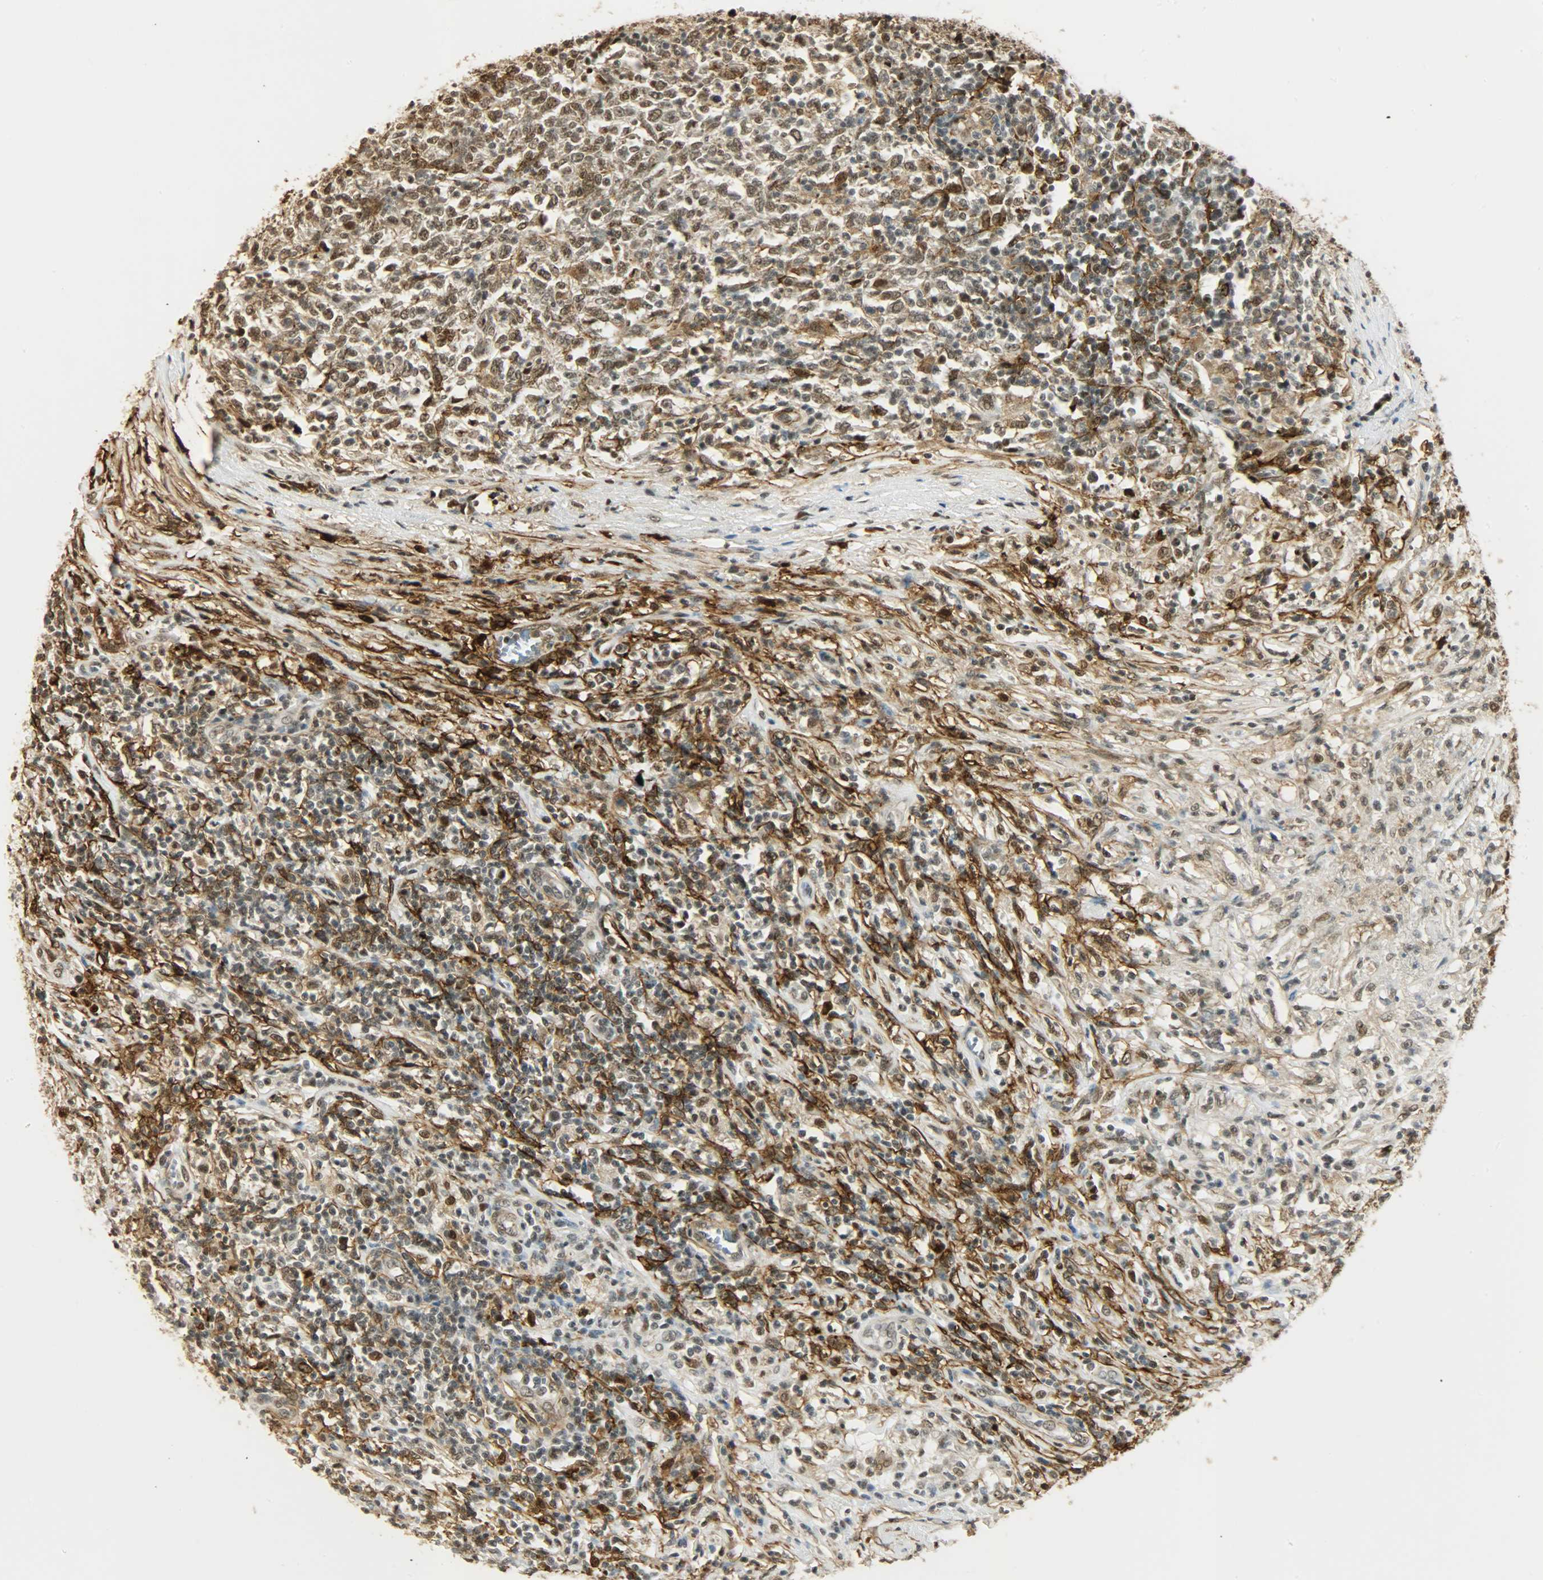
{"staining": {"intensity": "moderate", "quantity": ">75%", "location": "nuclear"}, "tissue": "lymphoma", "cell_type": "Tumor cells", "image_type": "cancer", "snomed": [{"axis": "morphology", "description": "Malignant lymphoma, non-Hodgkin's type, High grade"}, {"axis": "topography", "description": "Lymph node"}], "caption": "This image reveals IHC staining of malignant lymphoma, non-Hodgkin's type (high-grade), with medium moderate nuclear positivity in approximately >75% of tumor cells.", "gene": "NGFR", "patient": {"sex": "female", "age": 84}}